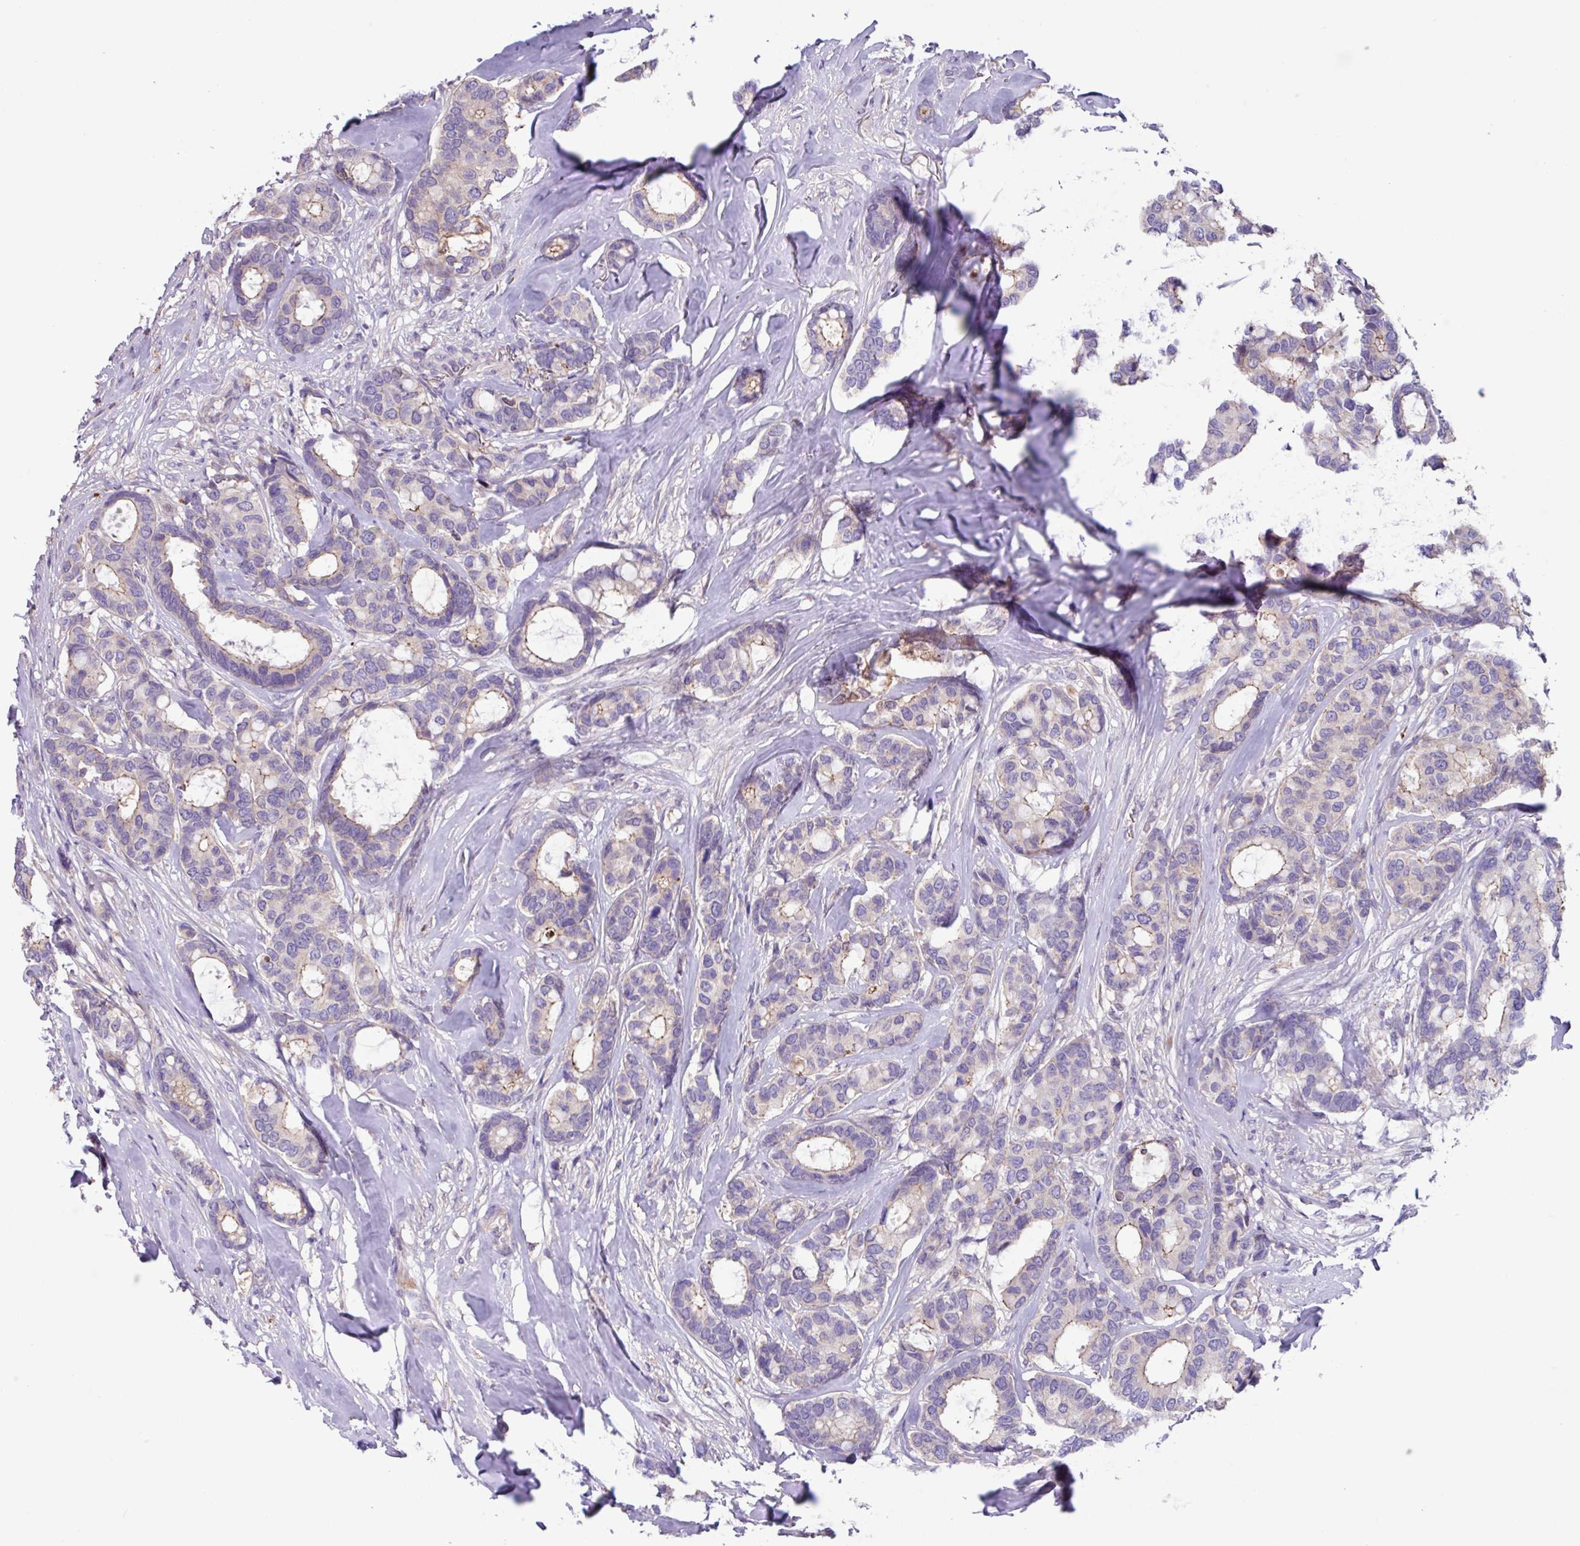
{"staining": {"intensity": "weak", "quantity": "<25%", "location": "cytoplasmic/membranous"}, "tissue": "breast cancer", "cell_type": "Tumor cells", "image_type": "cancer", "snomed": [{"axis": "morphology", "description": "Duct carcinoma"}, {"axis": "topography", "description": "Breast"}], "caption": "Immunohistochemical staining of breast cancer shows no significant positivity in tumor cells. (DAB (3,3'-diaminobenzidine) IHC, high magnification).", "gene": "IQCJ", "patient": {"sex": "female", "age": 87}}